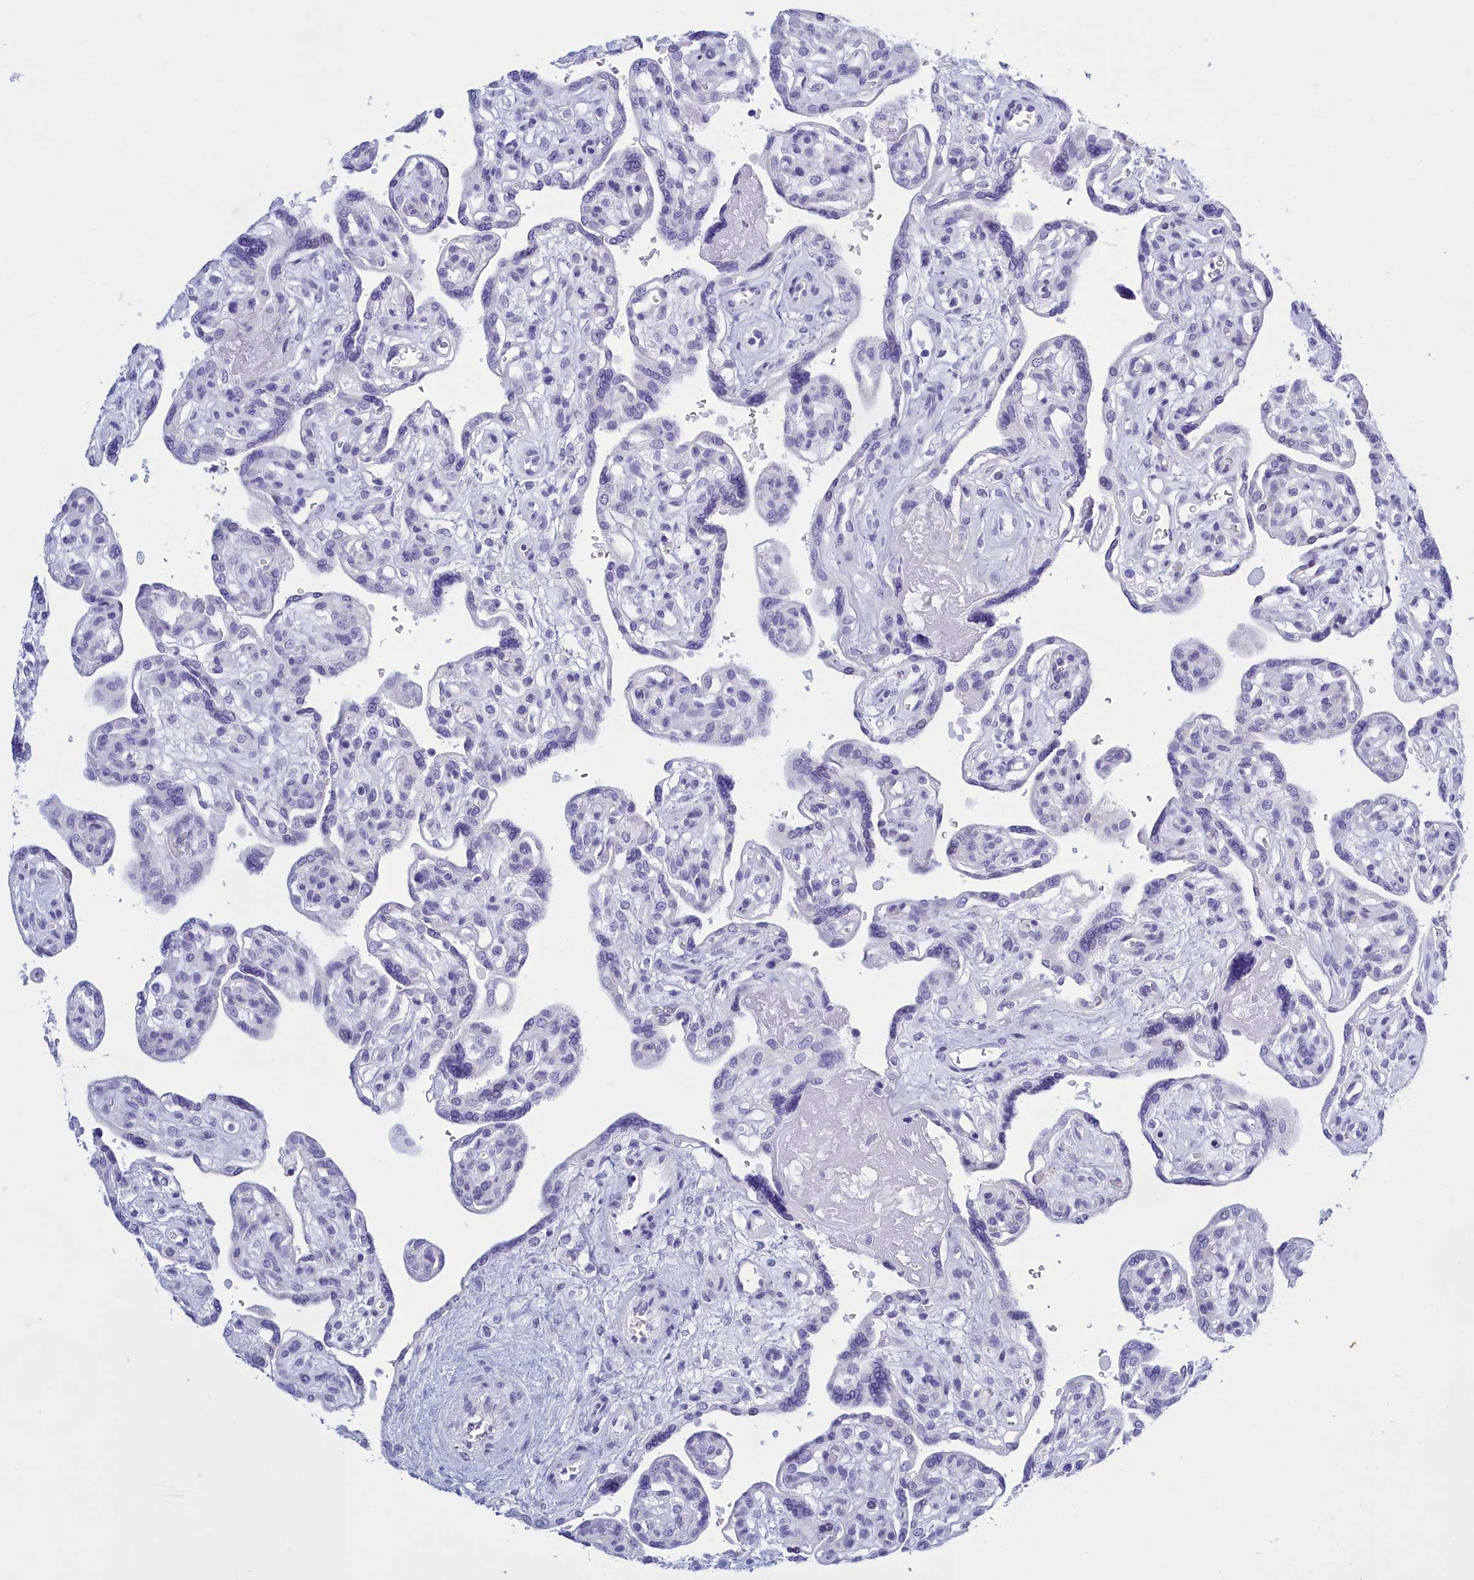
{"staining": {"intensity": "negative", "quantity": "none", "location": "none"}, "tissue": "placenta", "cell_type": "Trophoblastic cells", "image_type": "normal", "snomed": [{"axis": "morphology", "description": "Normal tissue, NOS"}, {"axis": "topography", "description": "Placenta"}], "caption": "The image demonstrates no staining of trophoblastic cells in normal placenta. (IHC, brightfield microscopy, high magnification).", "gene": "TMEM97", "patient": {"sex": "female", "age": 39}}